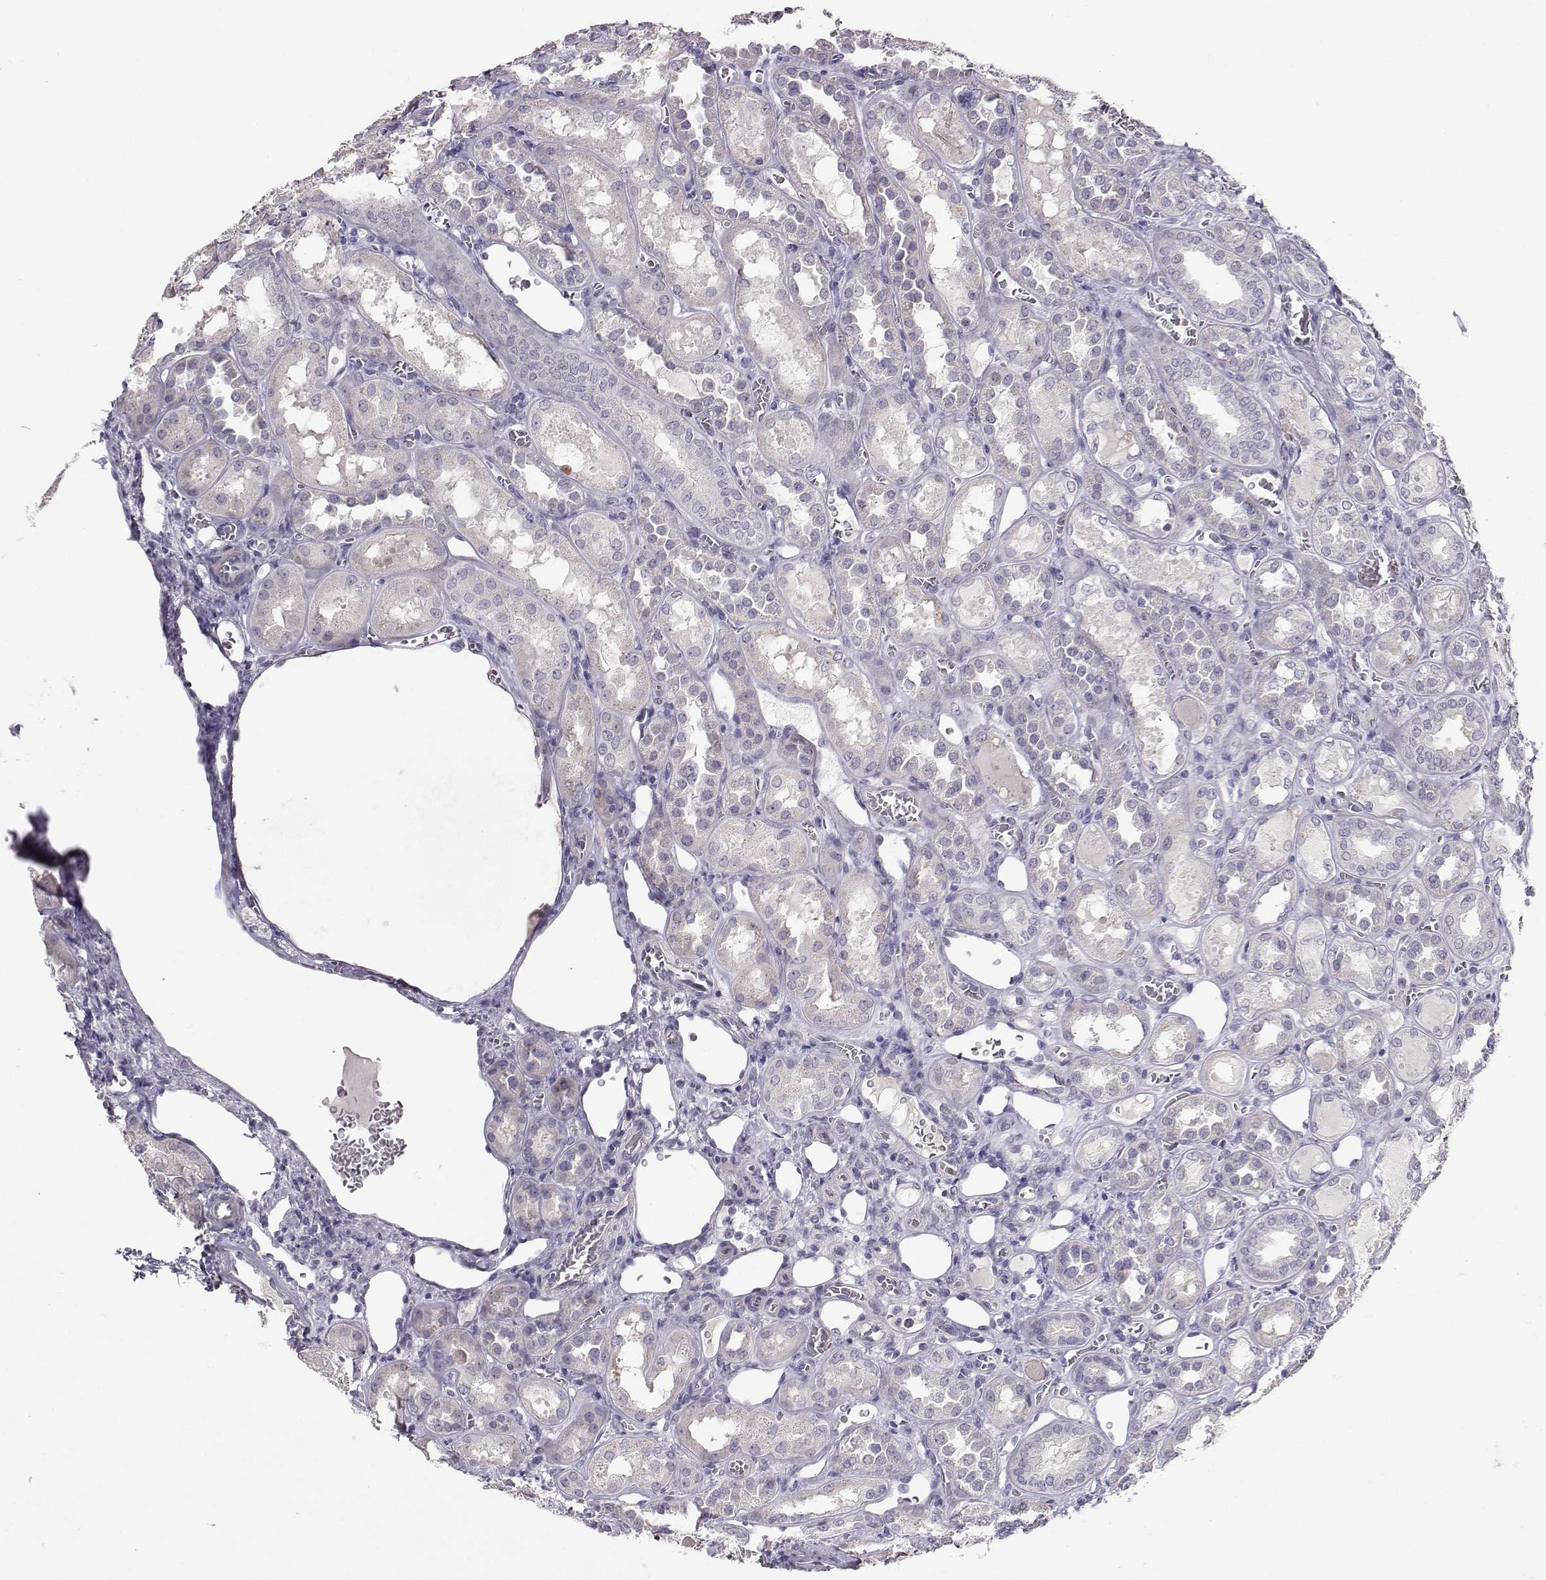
{"staining": {"intensity": "negative", "quantity": "none", "location": "none"}, "tissue": "kidney", "cell_type": "Cells in glomeruli", "image_type": "normal", "snomed": [{"axis": "morphology", "description": "Normal tissue, NOS"}, {"axis": "topography", "description": "Kidney"}], "caption": "Cells in glomeruli are negative for brown protein staining in unremarkable kidney. (Stains: DAB immunohistochemistry with hematoxylin counter stain, Microscopy: brightfield microscopy at high magnification).", "gene": "CARTPT", "patient": {"sex": "male", "age": 73}}